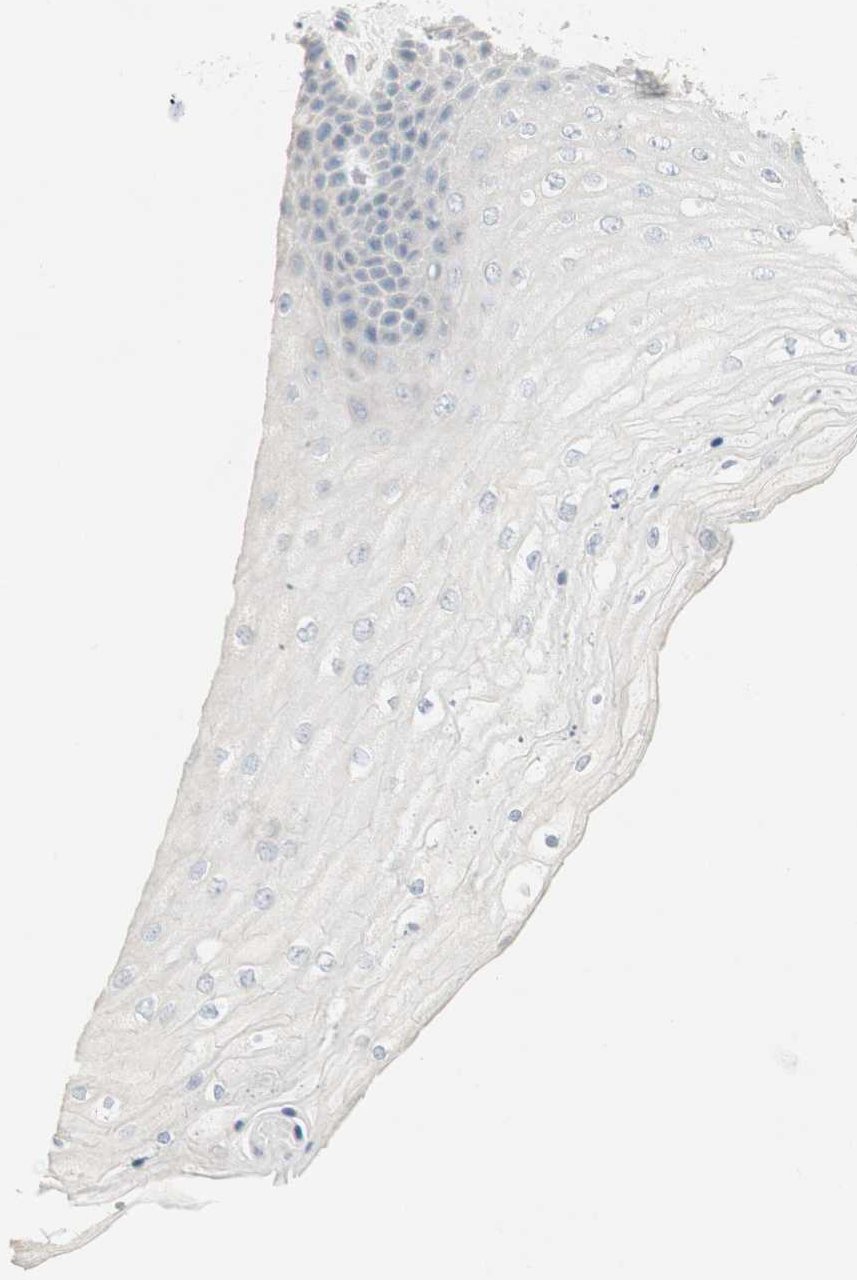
{"staining": {"intensity": "negative", "quantity": "none", "location": "none"}, "tissue": "skin", "cell_type": "Epidermal cells", "image_type": "normal", "snomed": [{"axis": "morphology", "description": "Normal tissue, NOS"}, {"axis": "topography", "description": "Anal"}], "caption": "DAB immunohistochemical staining of unremarkable skin displays no significant expression in epidermal cells.", "gene": "PRTN3", "patient": {"sex": "female", "age": 46}}